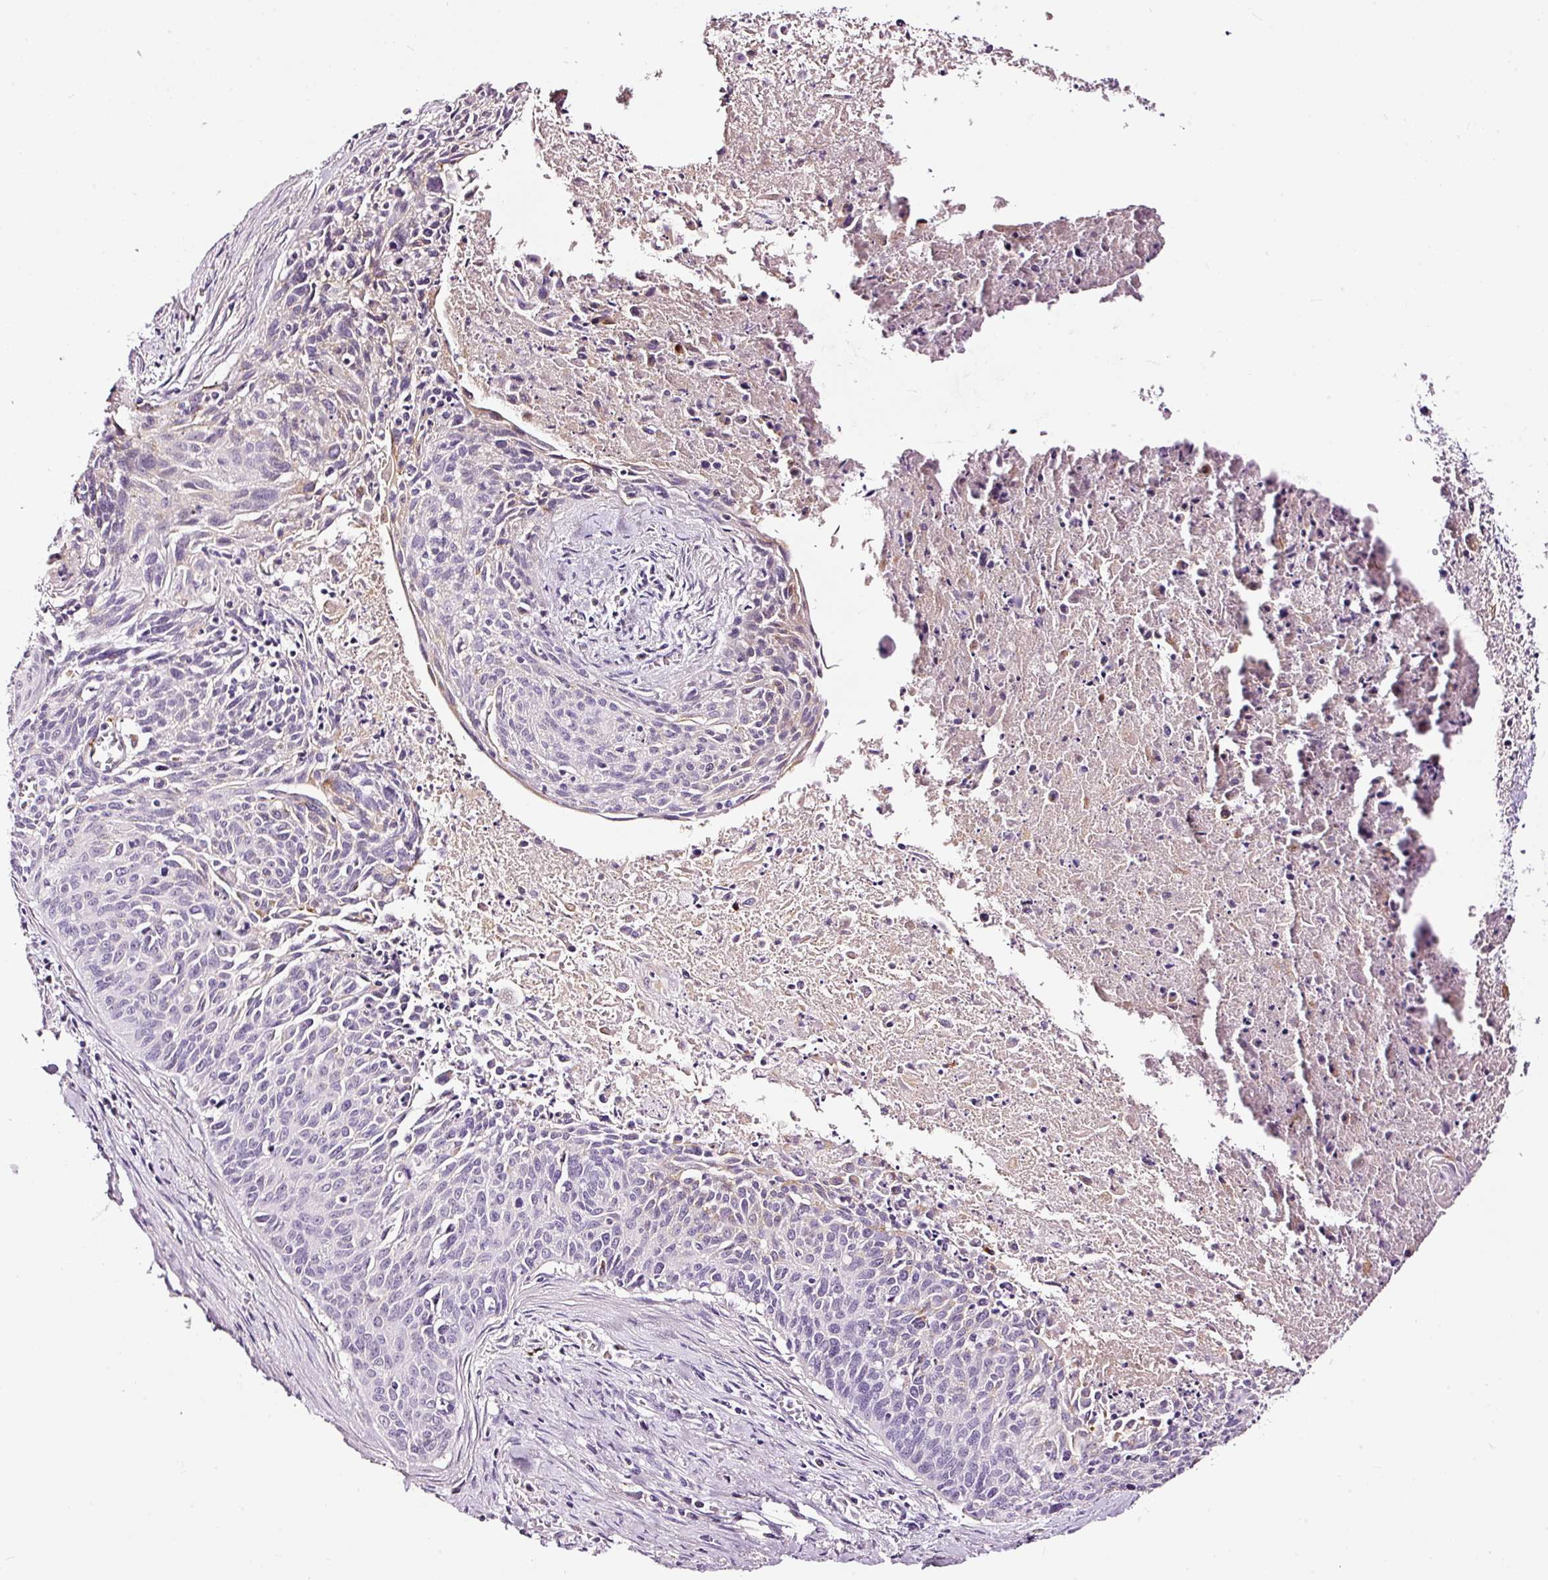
{"staining": {"intensity": "negative", "quantity": "none", "location": "none"}, "tissue": "cervical cancer", "cell_type": "Tumor cells", "image_type": "cancer", "snomed": [{"axis": "morphology", "description": "Squamous cell carcinoma, NOS"}, {"axis": "topography", "description": "Cervix"}], "caption": "A histopathology image of squamous cell carcinoma (cervical) stained for a protein demonstrates no brown staining in tumor cells.", "gene": "LAMP3", "patient": {"sex": "female", "age": 55}}